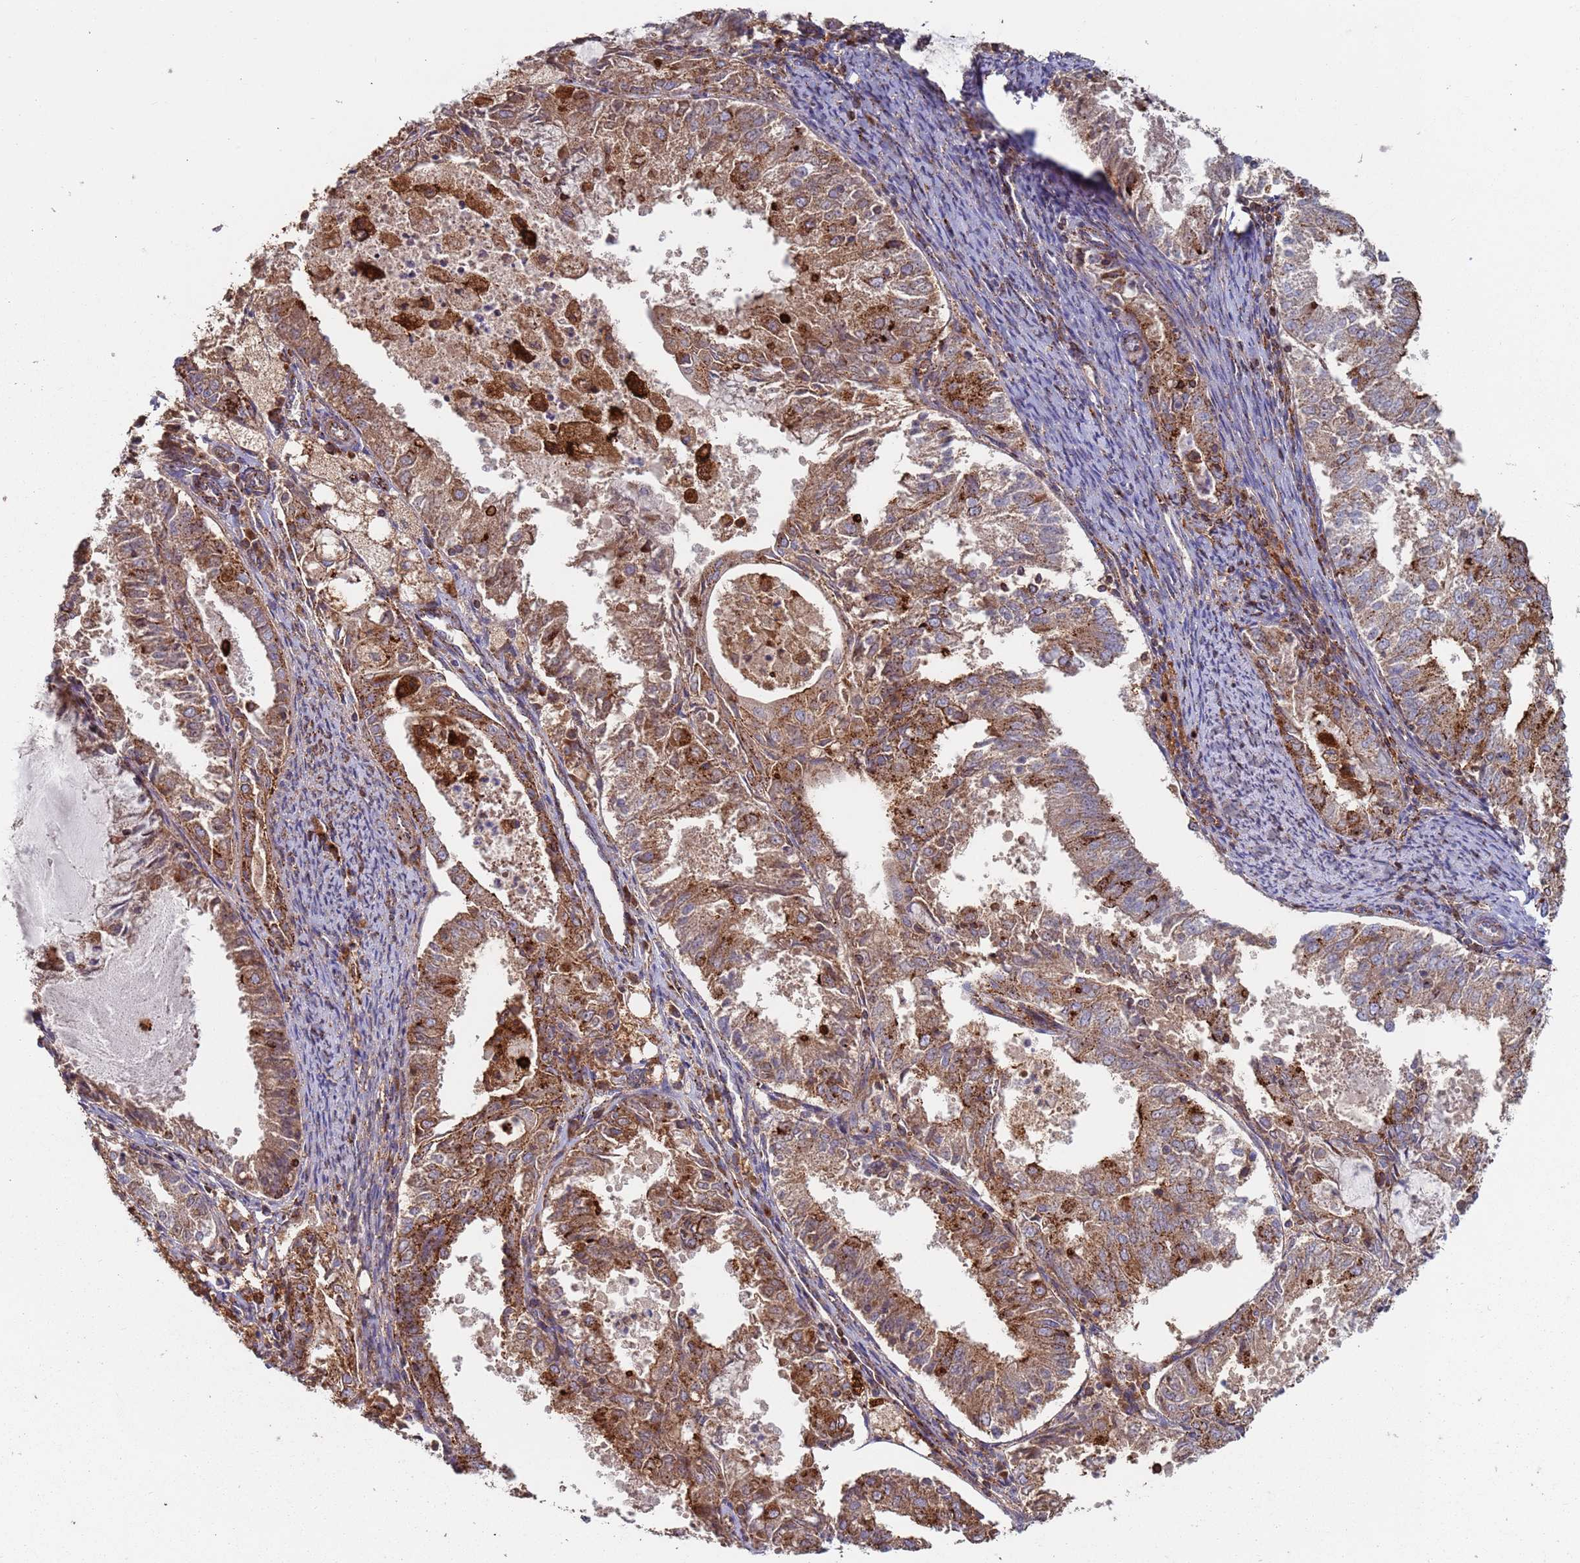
{"staining": {"intensity": "moderate", "quantity": ">75%", "location": "cytoplasmic/membranous"}, "tissue": "endometrial cancer", "cell_type": "Tumor cells", "image_type": "cancer", "snomed": [{"axis": "morphology", "description": "Adenocarcinoma, NOS"}, {"axis": "topography", "description": "Endometrium"}], "caption": "A medium amount of moderate cytoplasmic/membranous expression is present in approximately >75% of tumor cells in endometrial cancer tissue. (brown staining indicates protein expression, while blue staining denotes nuclei).", "gene": "MALRD1", "patient": {"sex": "female", "age": 57}}